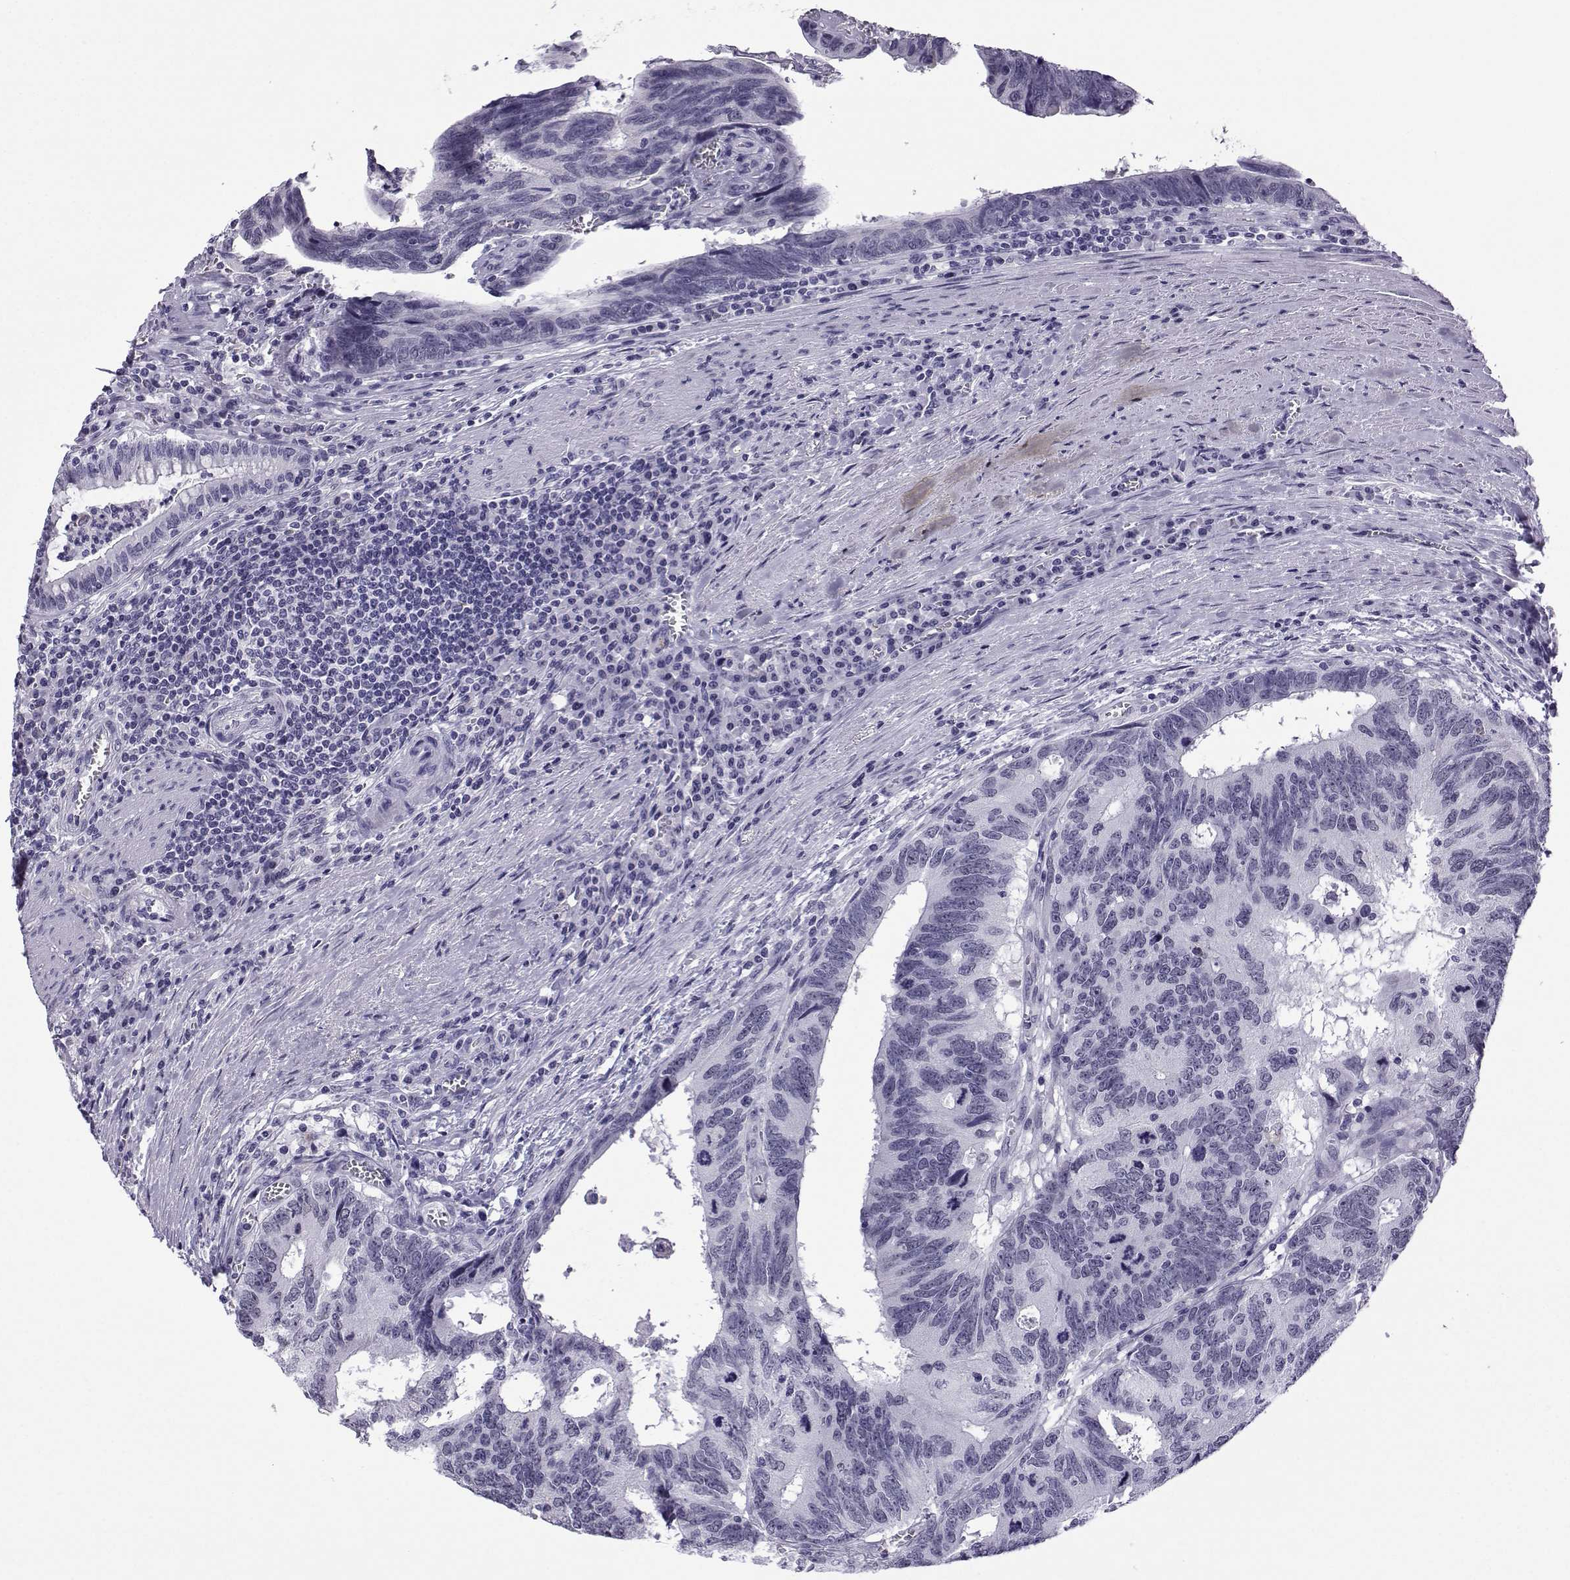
{"staining": {"intensity": "negative", "quantity": "none", "location": "none"}, "tissue": "colorectal cancer", "cell_type": "Tumor cells", "image_type": "cancer", "snomed": [{"axis": "morphology", "description": "Adenocarcinoma, NOS"}, {"axis": "topography", "description": "Colon"}], "caption": "An immunohistochemistry (IHC) micrograph of adenocarcinoma (colorectal) is shown. There is no staining in tumor cells of adenocarcinoma (colorectal). (Stains: DAB immunohistochemistry (IHC) with hematoxylin counter stain, Microscopy: brightfield microscopy at high magnification).", "gene": "MRGBP", "patient": {"sex": "female", "age": 77}}